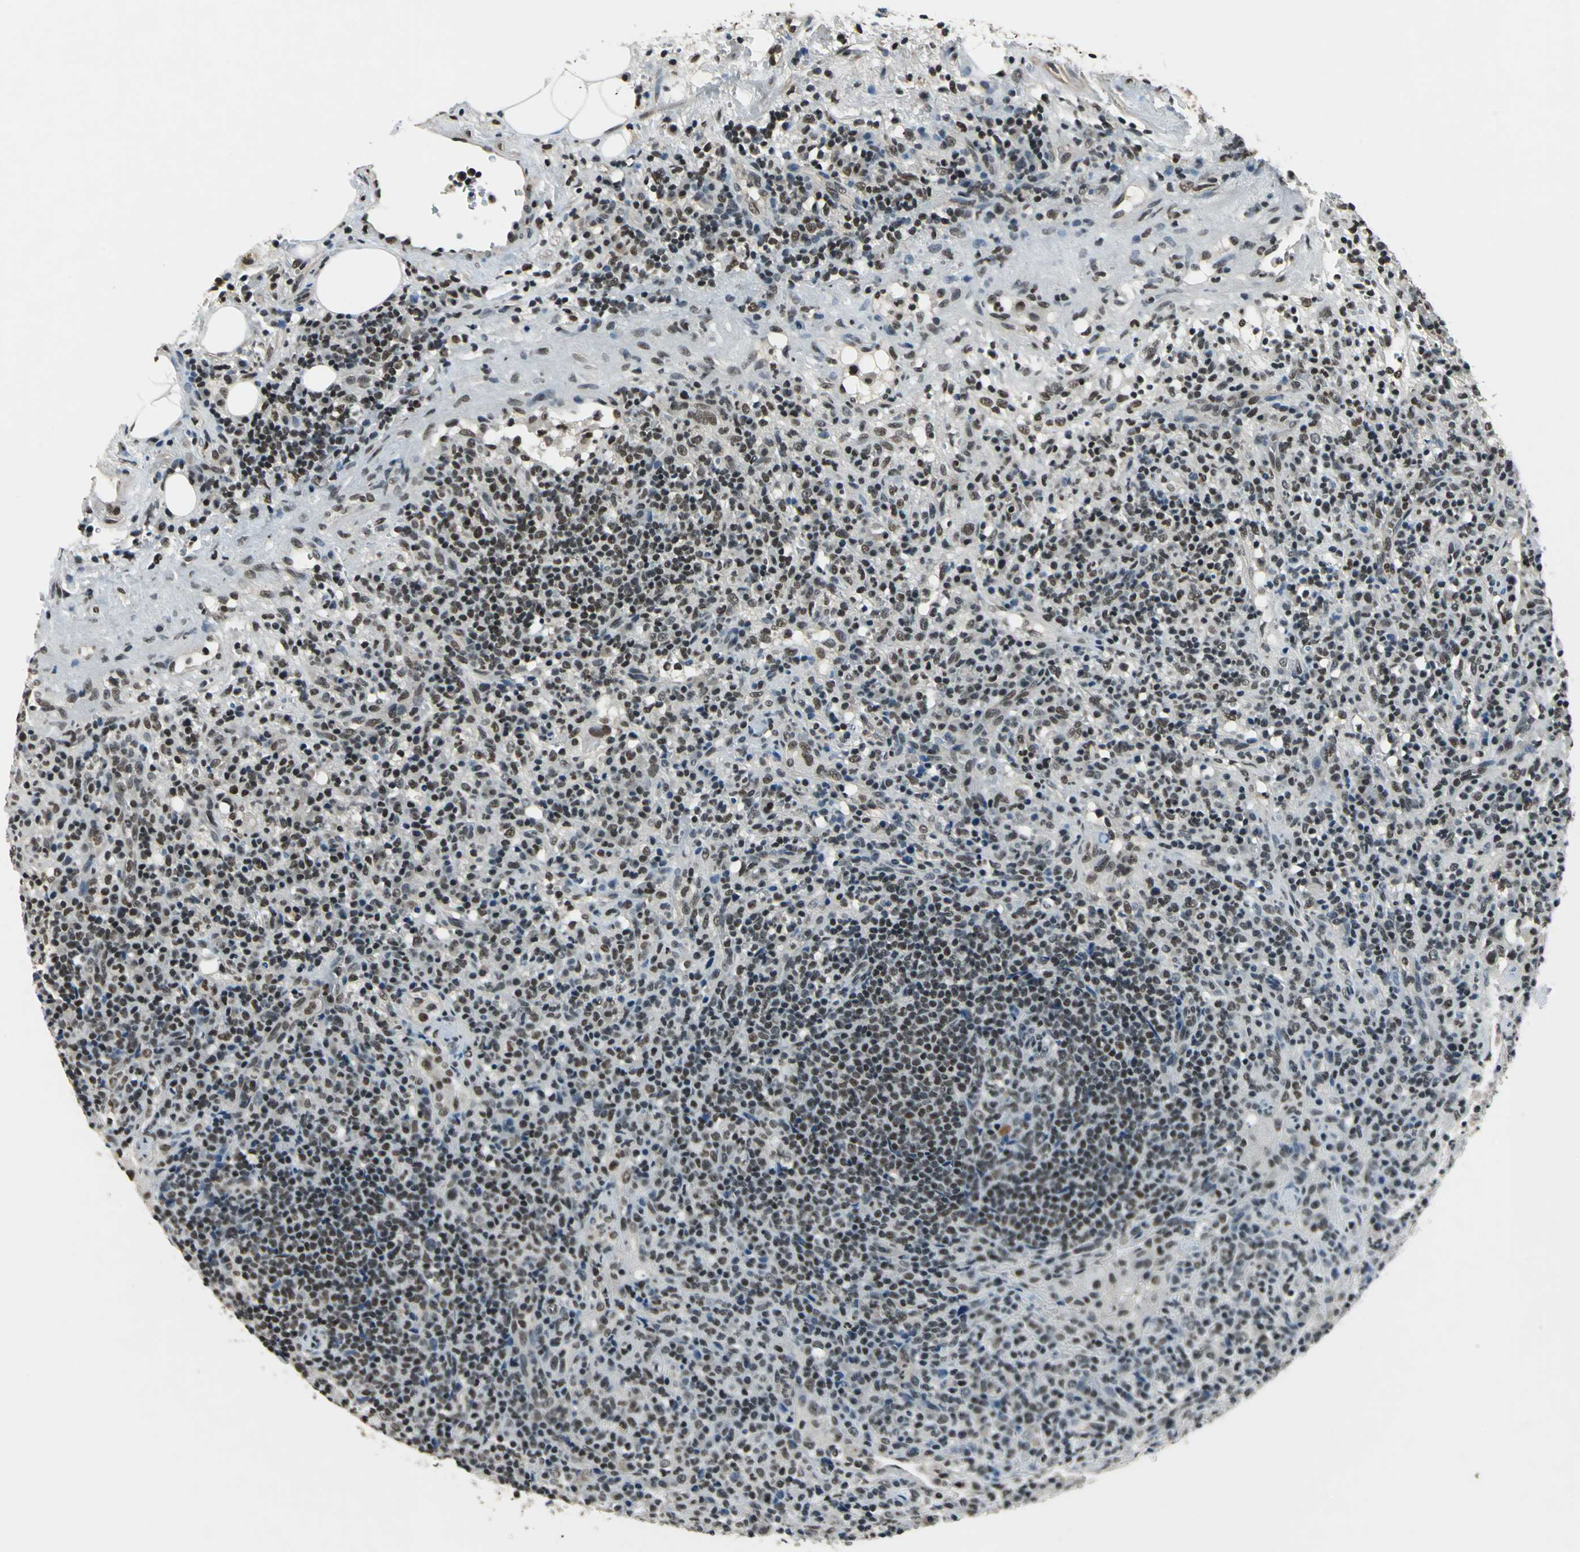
{"staining": {"intensity": "strong", "quantity": ">75%", "location": "nuclear"}, "tissue": "lymphoma", "cell_type": "Tumor cells", "image_type": "cancer", "snomed": [{"axis": "morphology", "description": "Hodgkin's disease, NOS"}, {"axis": "topography", "description": "Lymph node"}], "caption": "Strong nuclear protein expression is present in approximately >75% of tumor cells in lymphoma.", "gene": "RBM14", "patient": {"sex": "male", "age": 65}}